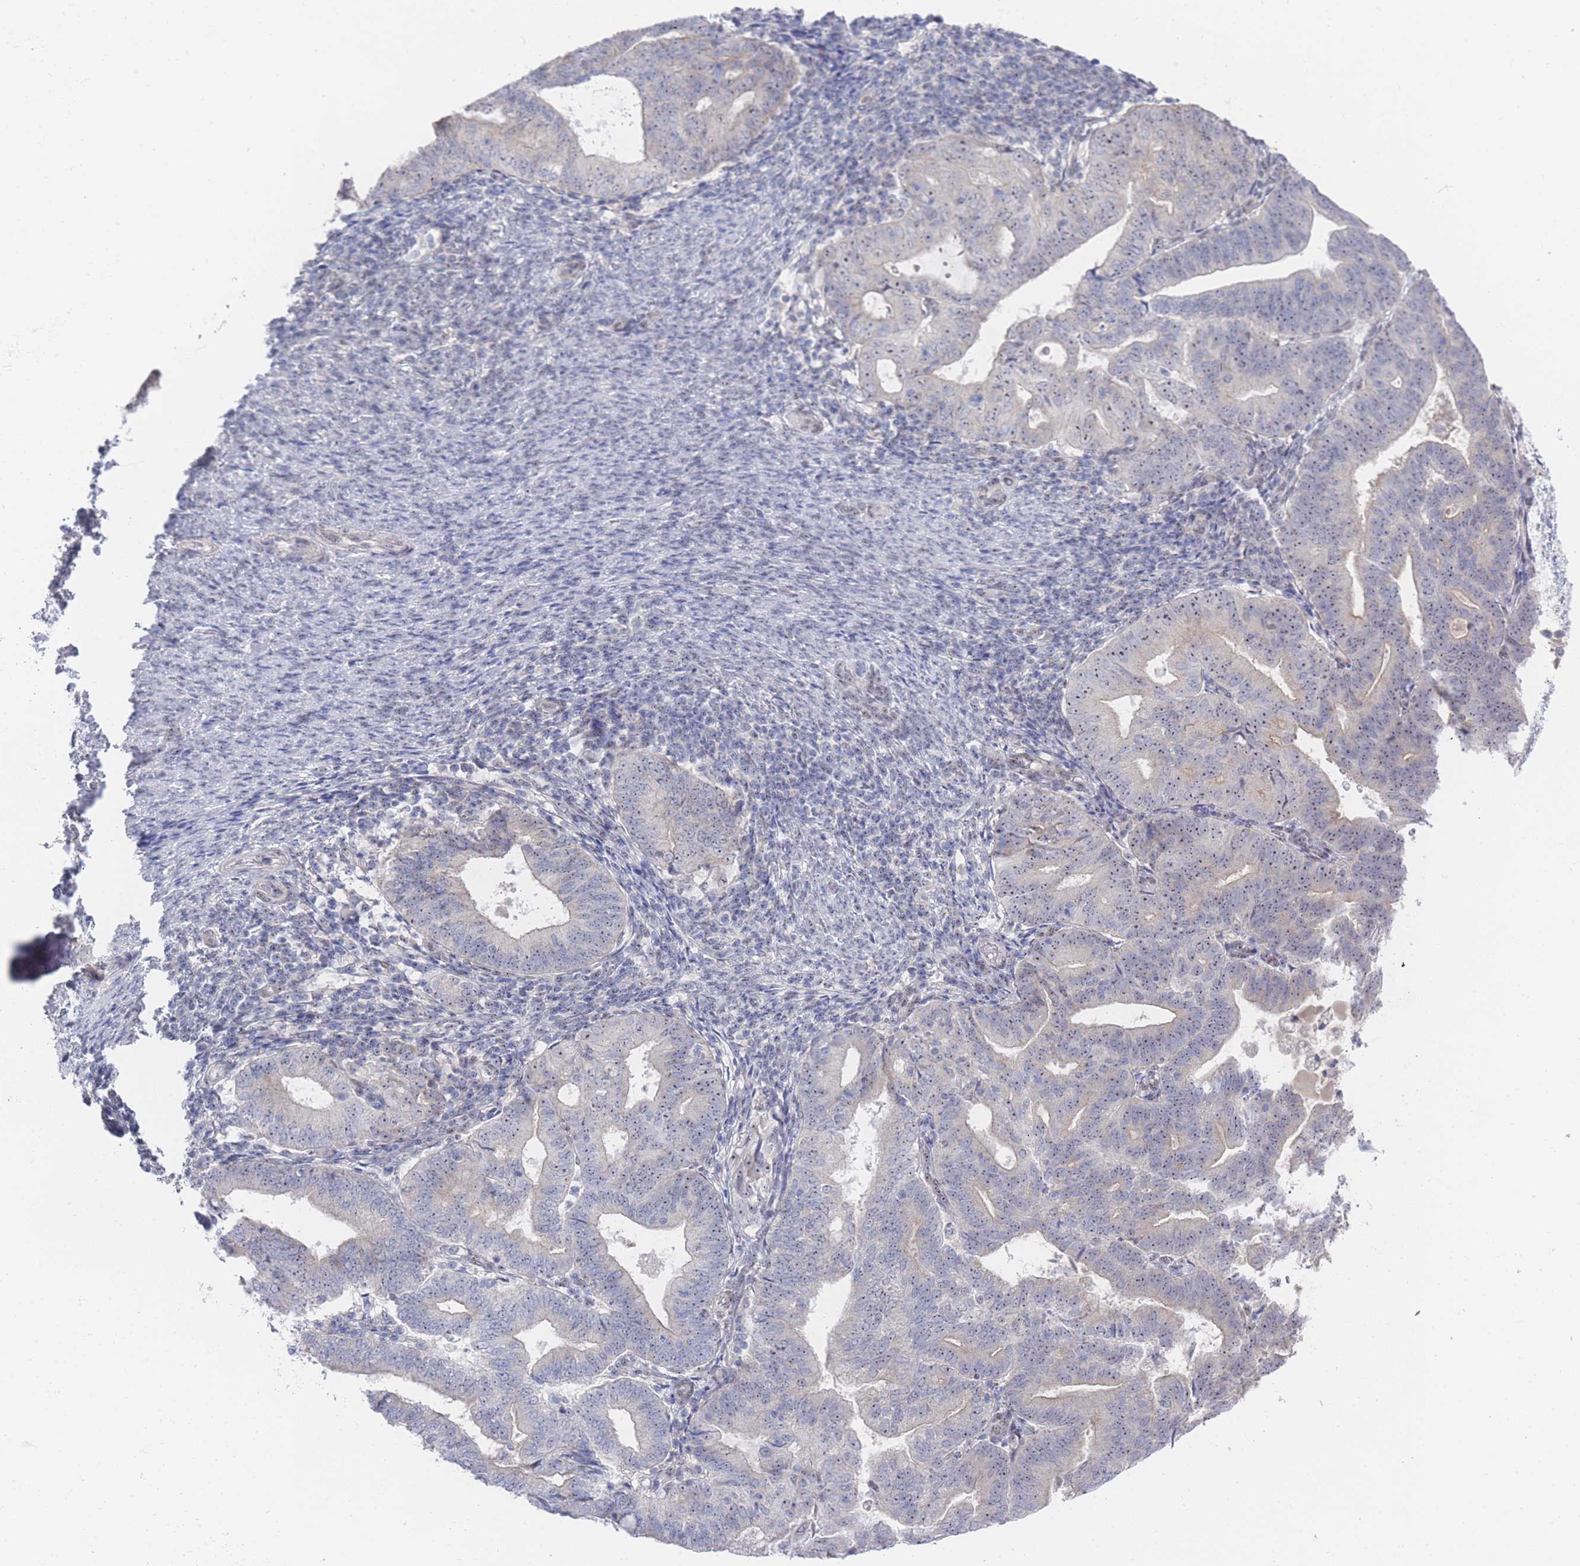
{"staining": {"intensity": "weak", "quantity": "<25%", "location": "nuclear"}, "tissue": "endometrial cancer", "cell_type": "Tumor cells", "image_type": "cancer", "snomed": [{"axis": "morphology", "description": "Adenocarcinoma, NOS"}, {"axis": "topography", "description": "Endometrium"}], "caption": "High power microscopy micrograph of an IHC photomicrograph of endometrial cancer, revealing no significant staining in tumor cells.", "gene": "ZNF142", "patient": {"sex": "female", "age": 70}}